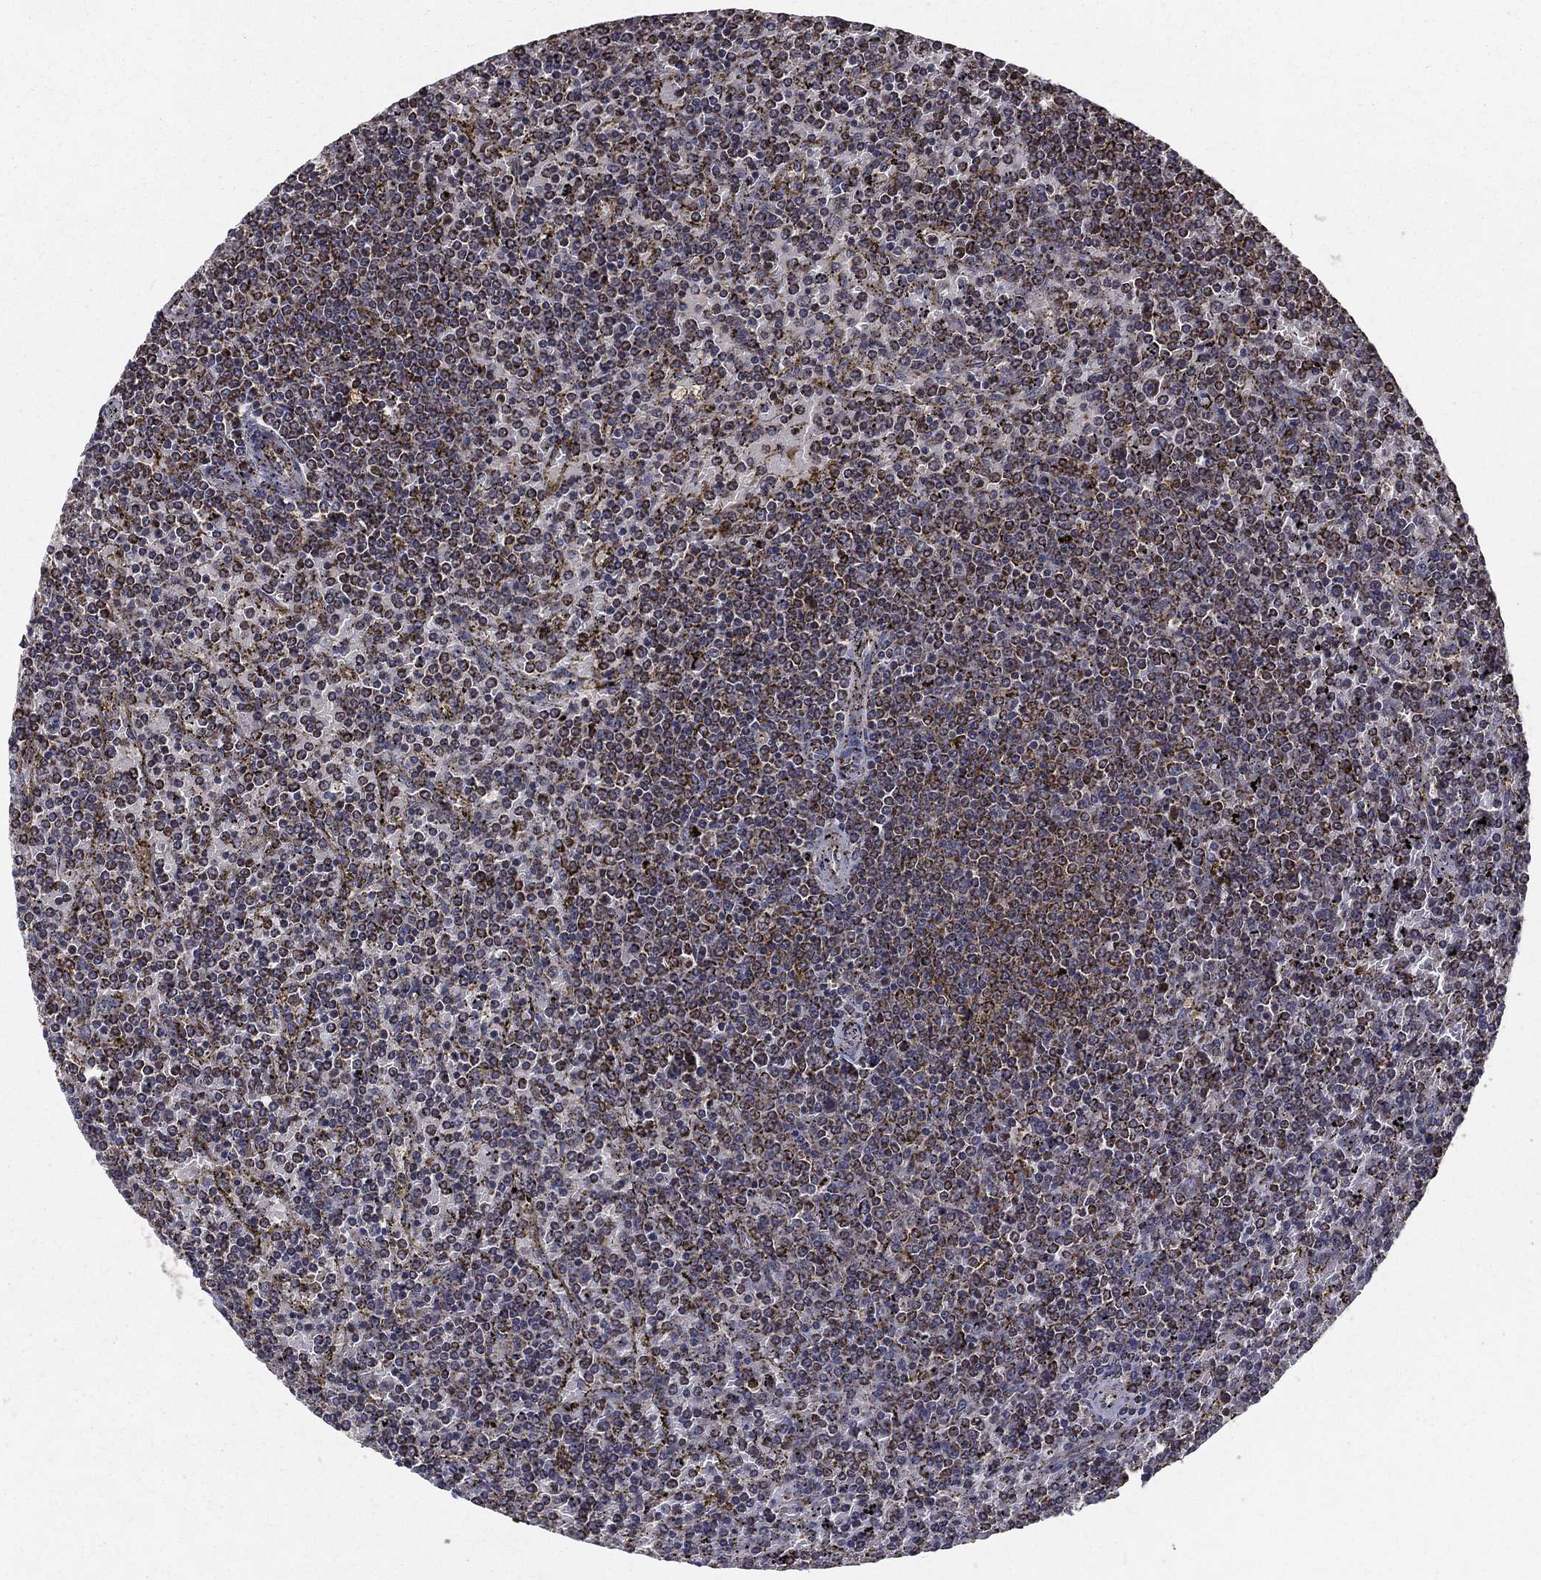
{"staining": {"intensity": "moderate", "quantity": "<25%", "location": "cytoplasmic/membranous"}, "tissue": "lymphoma", "cell_type": "Tumor cells", "image_type": "cancer", "snomed": [{"axis": "morphology", "description": "Malignant lymphoma, non-Hodgkin's type, Low grade"}, {"axis": "topography", "description": "Spleen"}], "caption": "Brown immunohistochemical staining in human malignant lymphoma, non-Hodgkin's type (low-grade) demonstrates moderate cytoplasmic/membranous expression in approximately <25% of tumor cells.", "gene": "RIGI", "patient": {"sex": "female", "age": 77}}